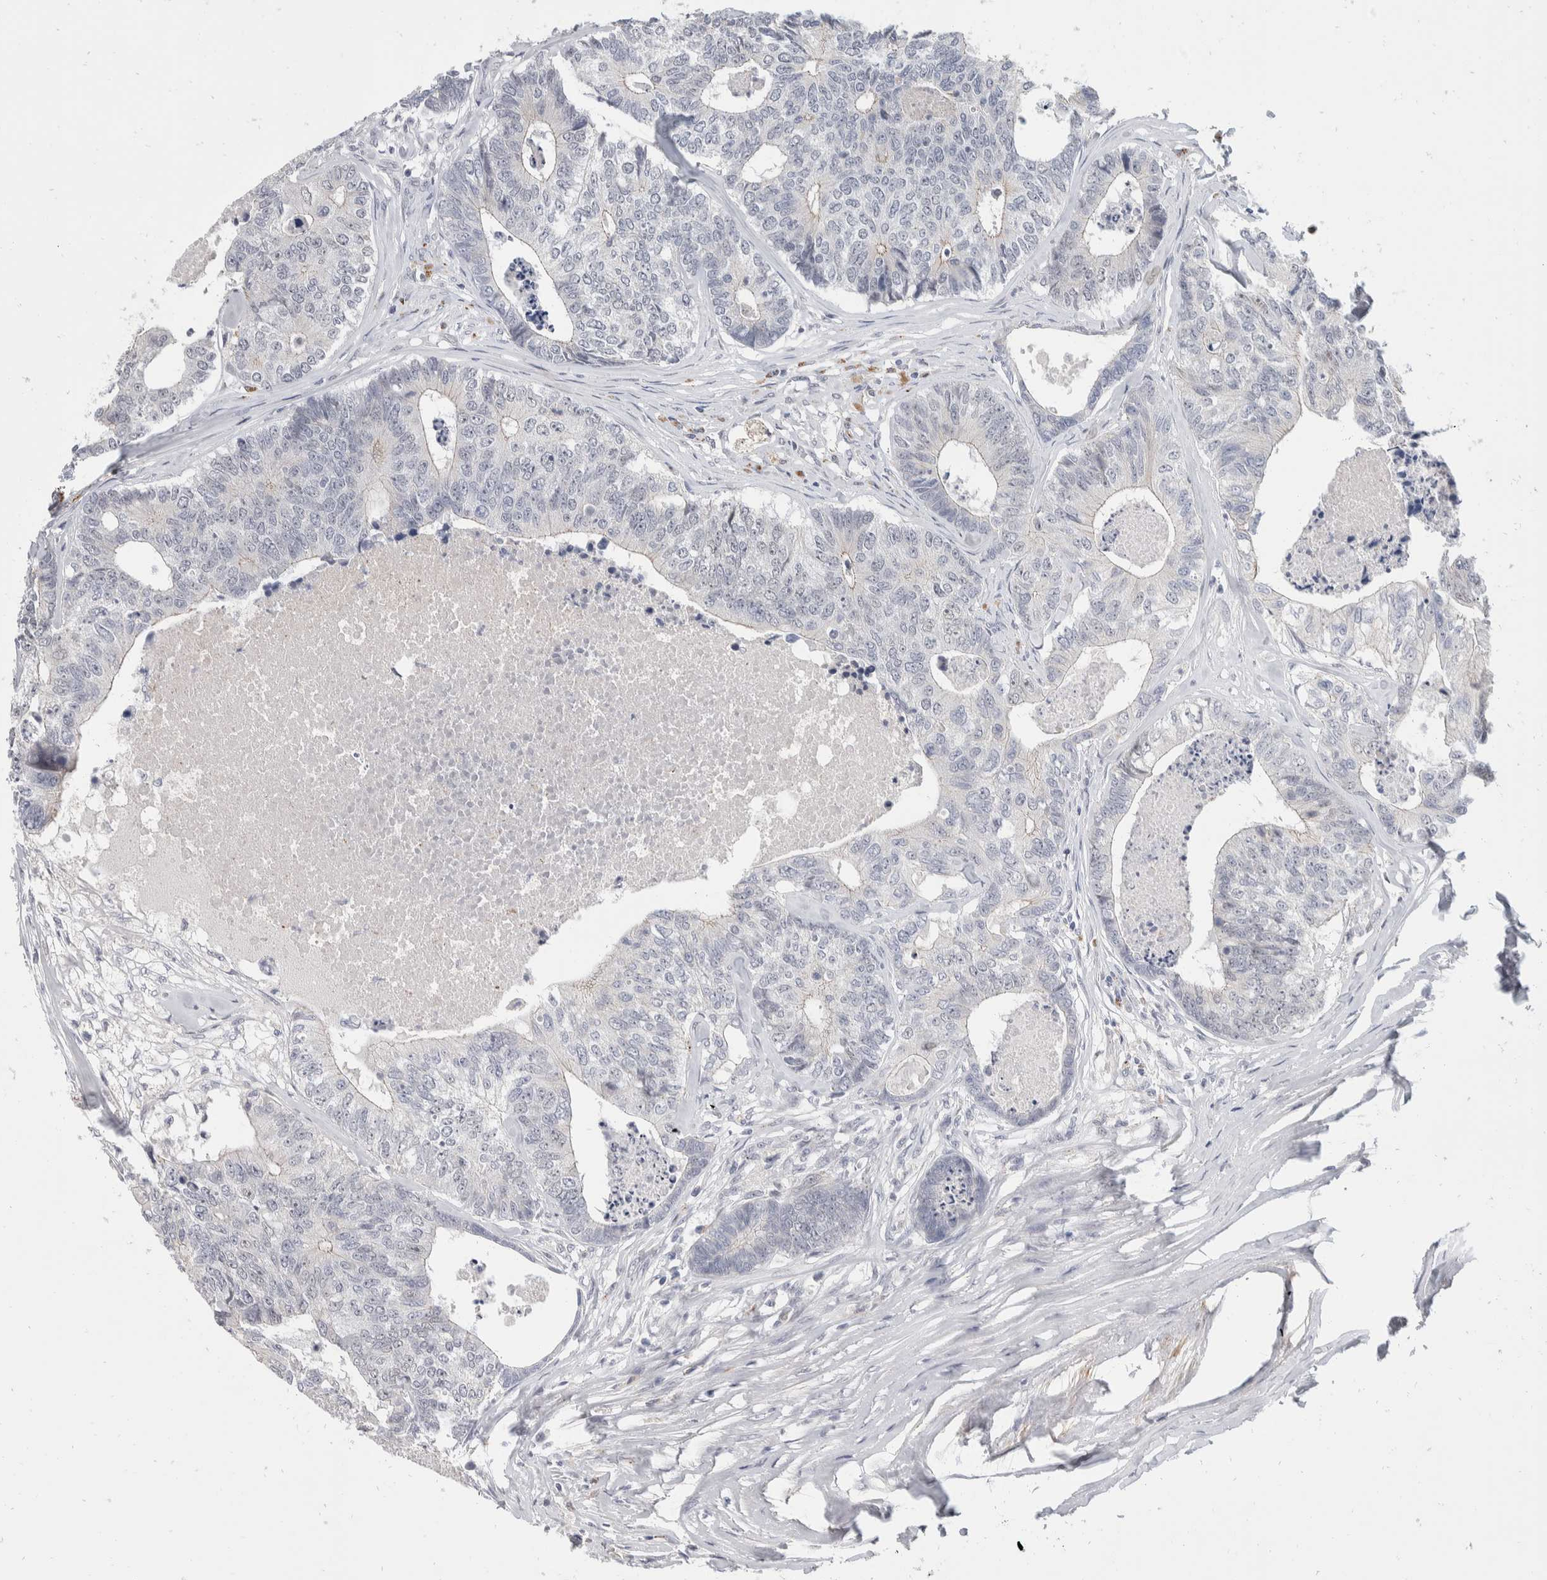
{"staining": {"intensity": "negative", "quantity": "none", "location": "none"}, "tissue": "colorectal cancer", "cell_type": "Tumor cells", "image_type": "cancer", "snomed": [{"axis": "morphology", "description": "Adenocarcinoma, NOS"}, {"axis": "topography", "description": "Colon"}], "caption": "This photomicrograph is of colorectal adenocarcinoma stained with IHC to label a protein in brown with the nuclei are counter-stained blue. There is no expression in tumor cells.", "gene": "CATSPERD", "patient": {"sex": "female", "age": 67}}